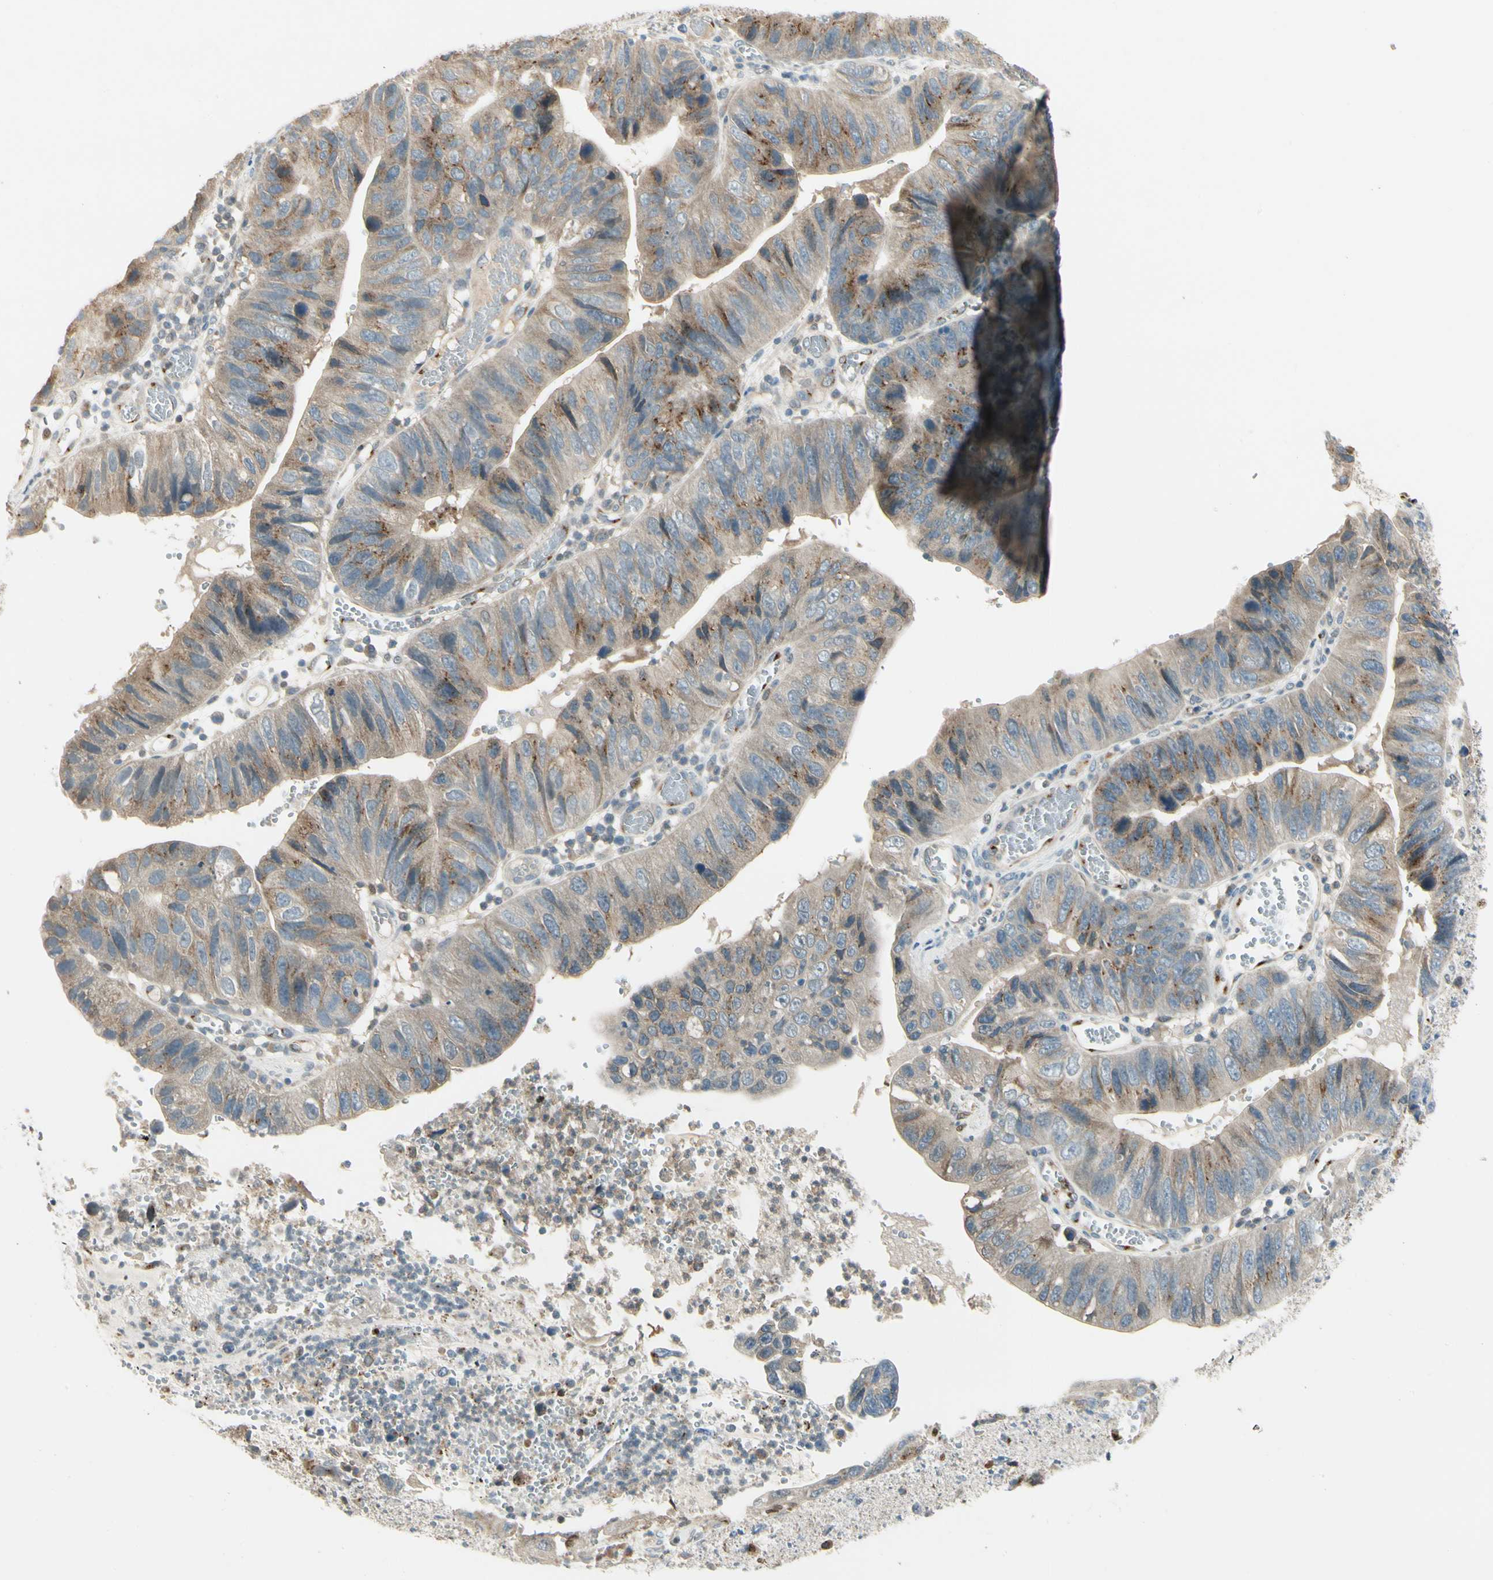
{"staining": {"intensity": "moderate", "quantity": ">75%", "location": "cytoplasmic/membranous"}, "tissue": "stomach cancer", "cell_type": "Tumor cells", "image_type": "cancer", "snomed": [{"axis": "morphology", "description": "Adenocarcinoma, NOS"}, {"axis": "topography", "description": "Stomach"}], "caption": "Immunohistochemical staining of human stomach cancer (adenocarcinoma) demonstrates medium levels of moderate cytoplasmic/membranous positivity in approximately >75% of tumor cells. The staining was performed using DAB (3,3'-diaminobenzidine) to visualize the protein expression in brown, while the nuclei were stained in blue with hematoxylin (Magnification: 20x).", "gene": "MANSC1", "patient": {"sex": "male", "age": 59}}